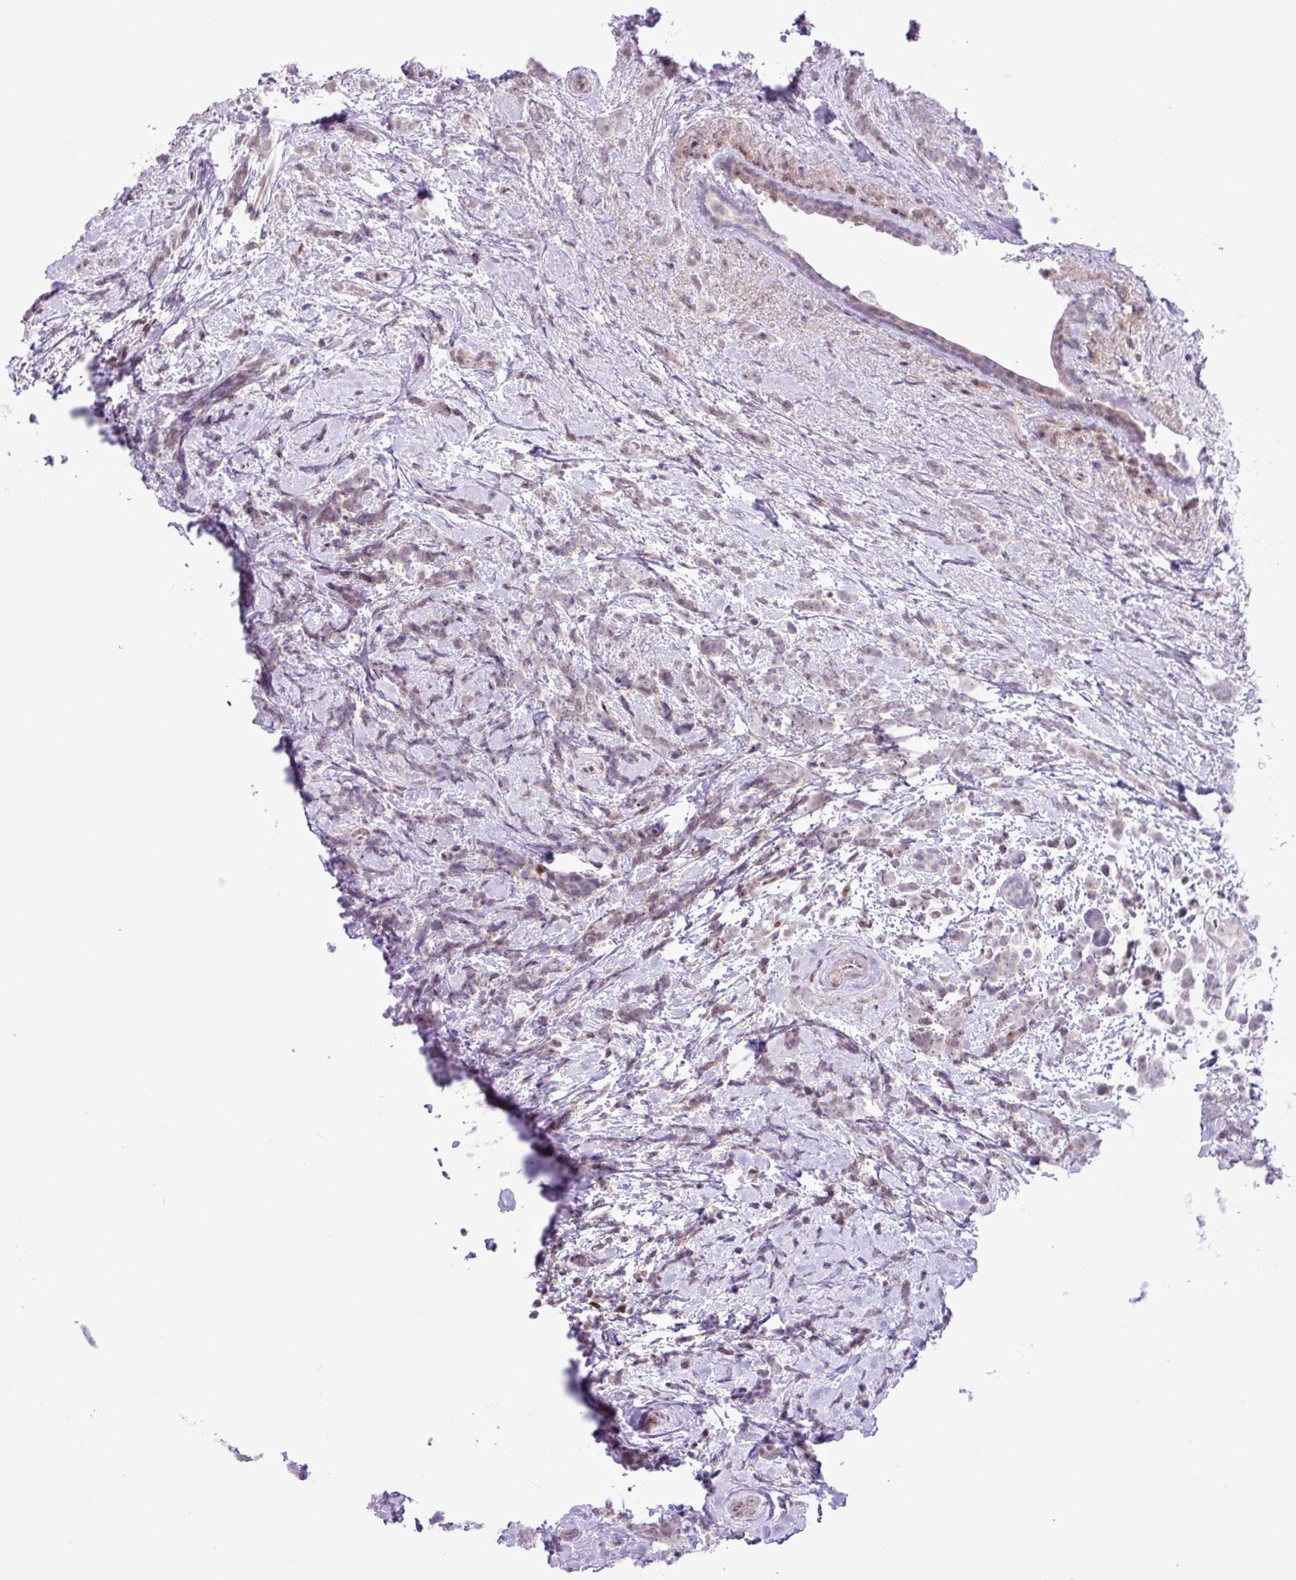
{"staining": {"intensity": "weak", "quantity": "<25%", "location": "cytoplasmic/membranous"}, "tissue": "breast cancer", "cell_type": "Tumor cells", "image_type": "cancer", "snomed": [{"axis": "morphology", "description": "Lobular carcinoma"}, {"axis": "topography", "description": "Breast"}], "caption": "IHC of human breast lobular carcinoma displays no staining in tumor cells.", "gene": "ELOA2", "patient": {"sex": "female", "age": 58}}